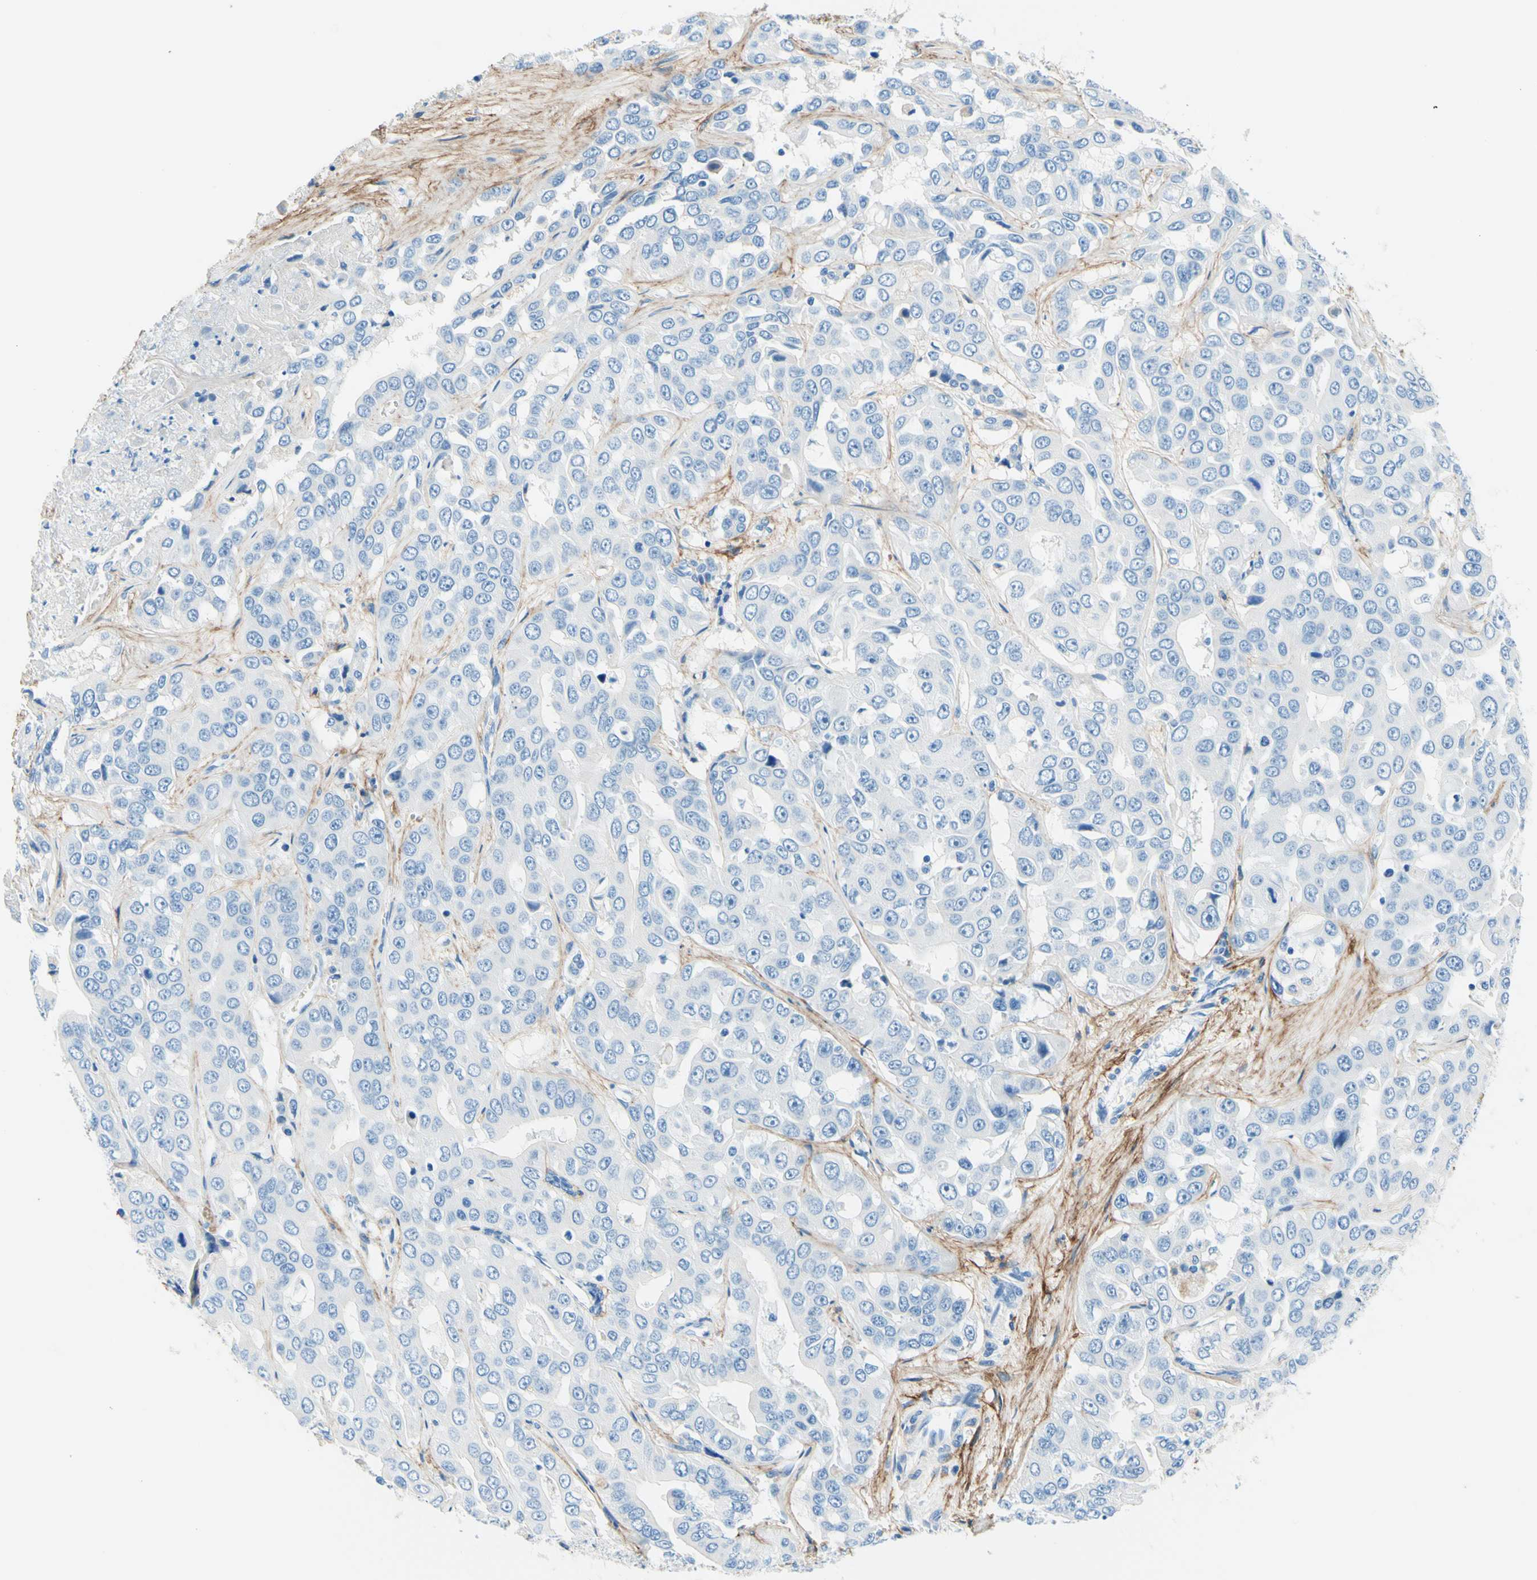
{"staining": {"intensity": "negative", "quantity": "none", "location": "none"}, "tissue": "liver cancer", "cell_type": "Tumor cells", "image_type": "cancer", "snomed": [{"axis": "morphology", "description": "Cholangiocarcinoma"}, {"axis": "topography", "description": "Liver"}], "caption": "Liver cancer (cholangiocarcinoma) was stained to show a protein in brown. There is no significant expression in tumor cells. (Brightfield microscopy of DAB (3,3'-diaminobenzidine) immunohistochemistry (IHC) at high magnification).", "gene": "MFAP5", "patient": {"sex": "female", "age": 52}}